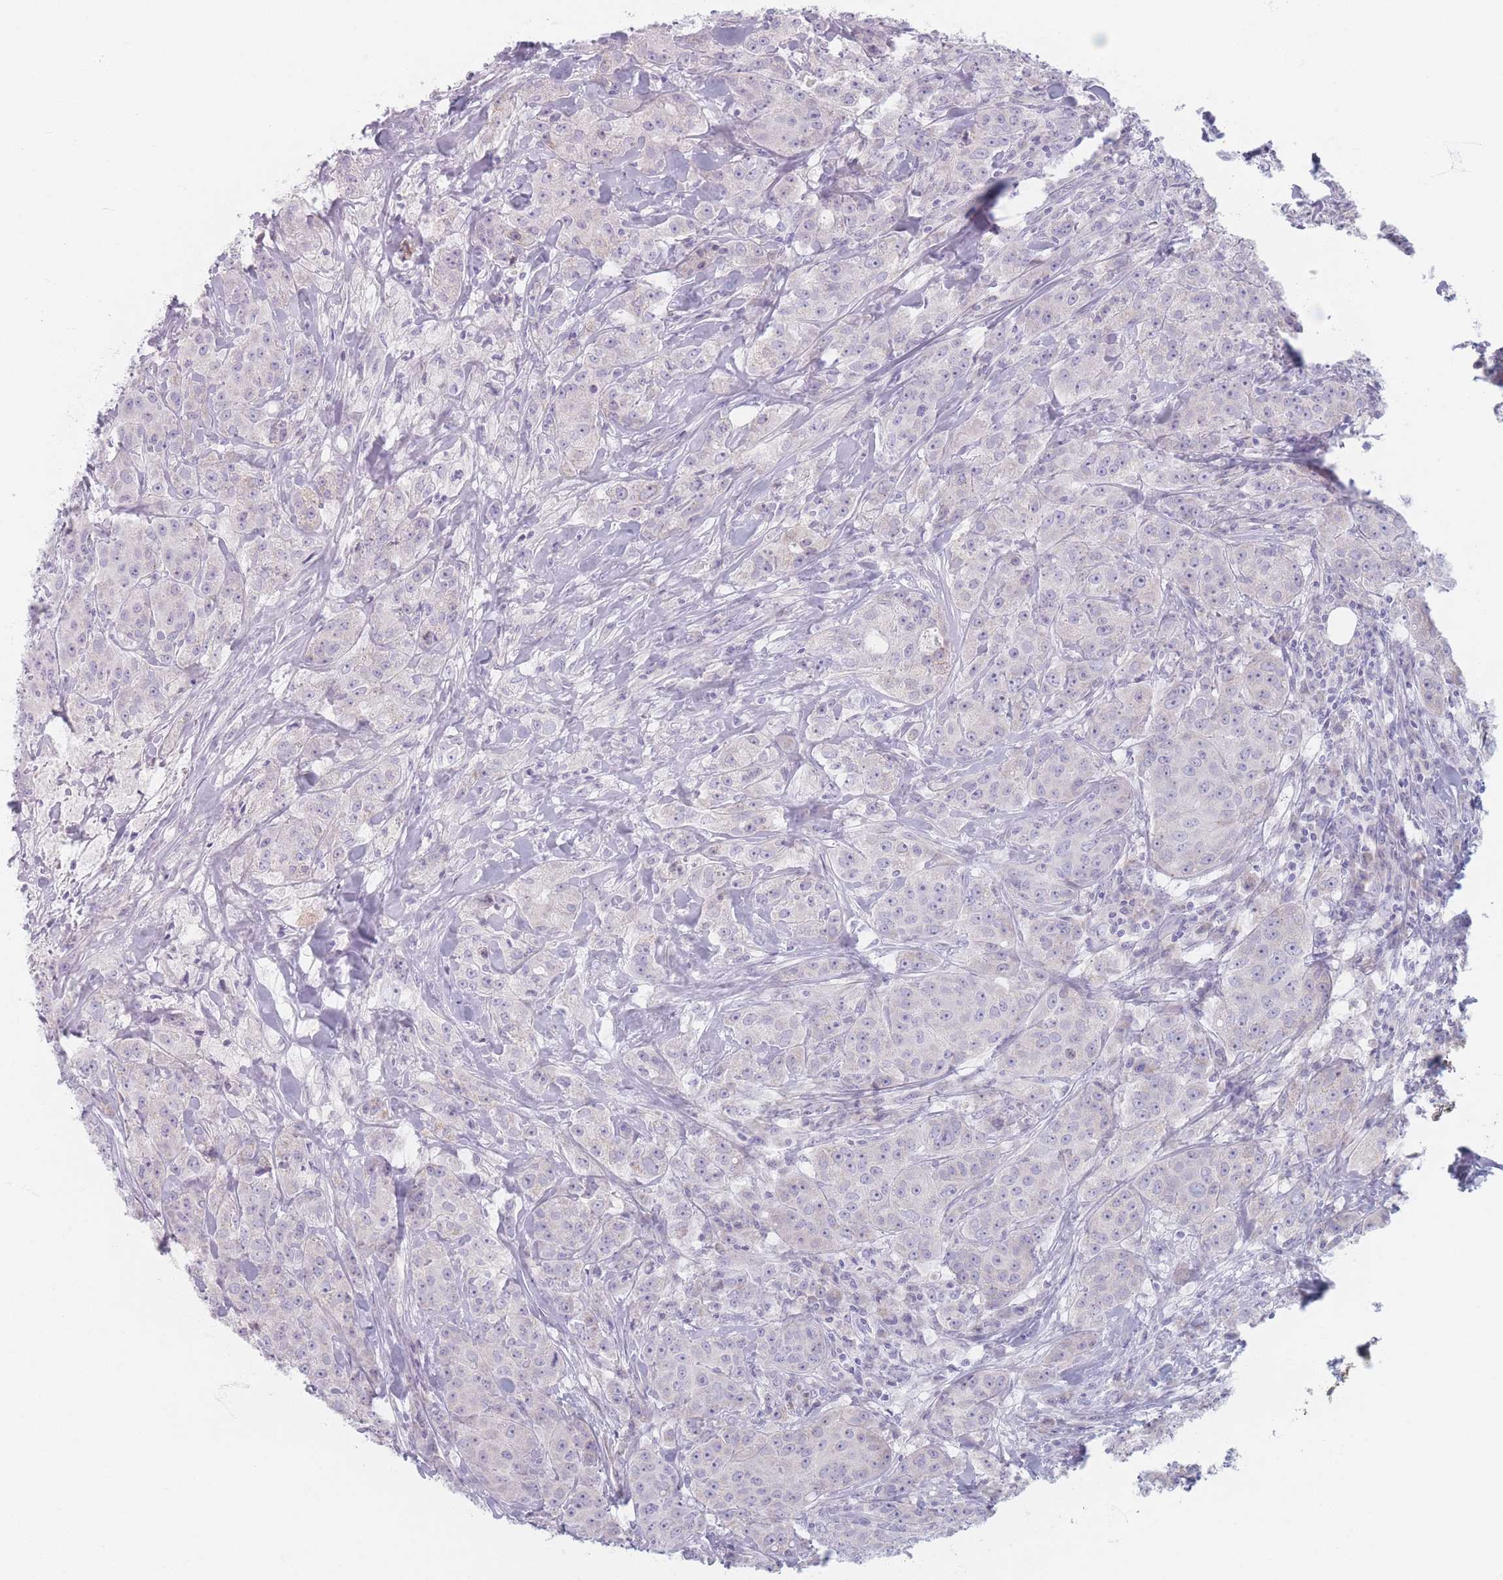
{"staining": {"intensity": "negative", "quantity": "none", "location": "none"}, "tissue": "breast cancer", "cell_type": "Tumor cells", "image_type": "cancer", "snomed": [{"axis": "morphology", "description": "Duct carcinoma"}, {"axis": "topography", "description": "Breast"}], "caption": "Immunohistochemistry micrograph of neoplastic tissue: human breast cancer stained with DAB exhibits no significant protein staining in tumor cells.", "gene": "PIGM", "patient": {"sex": "female", "age": 43}}